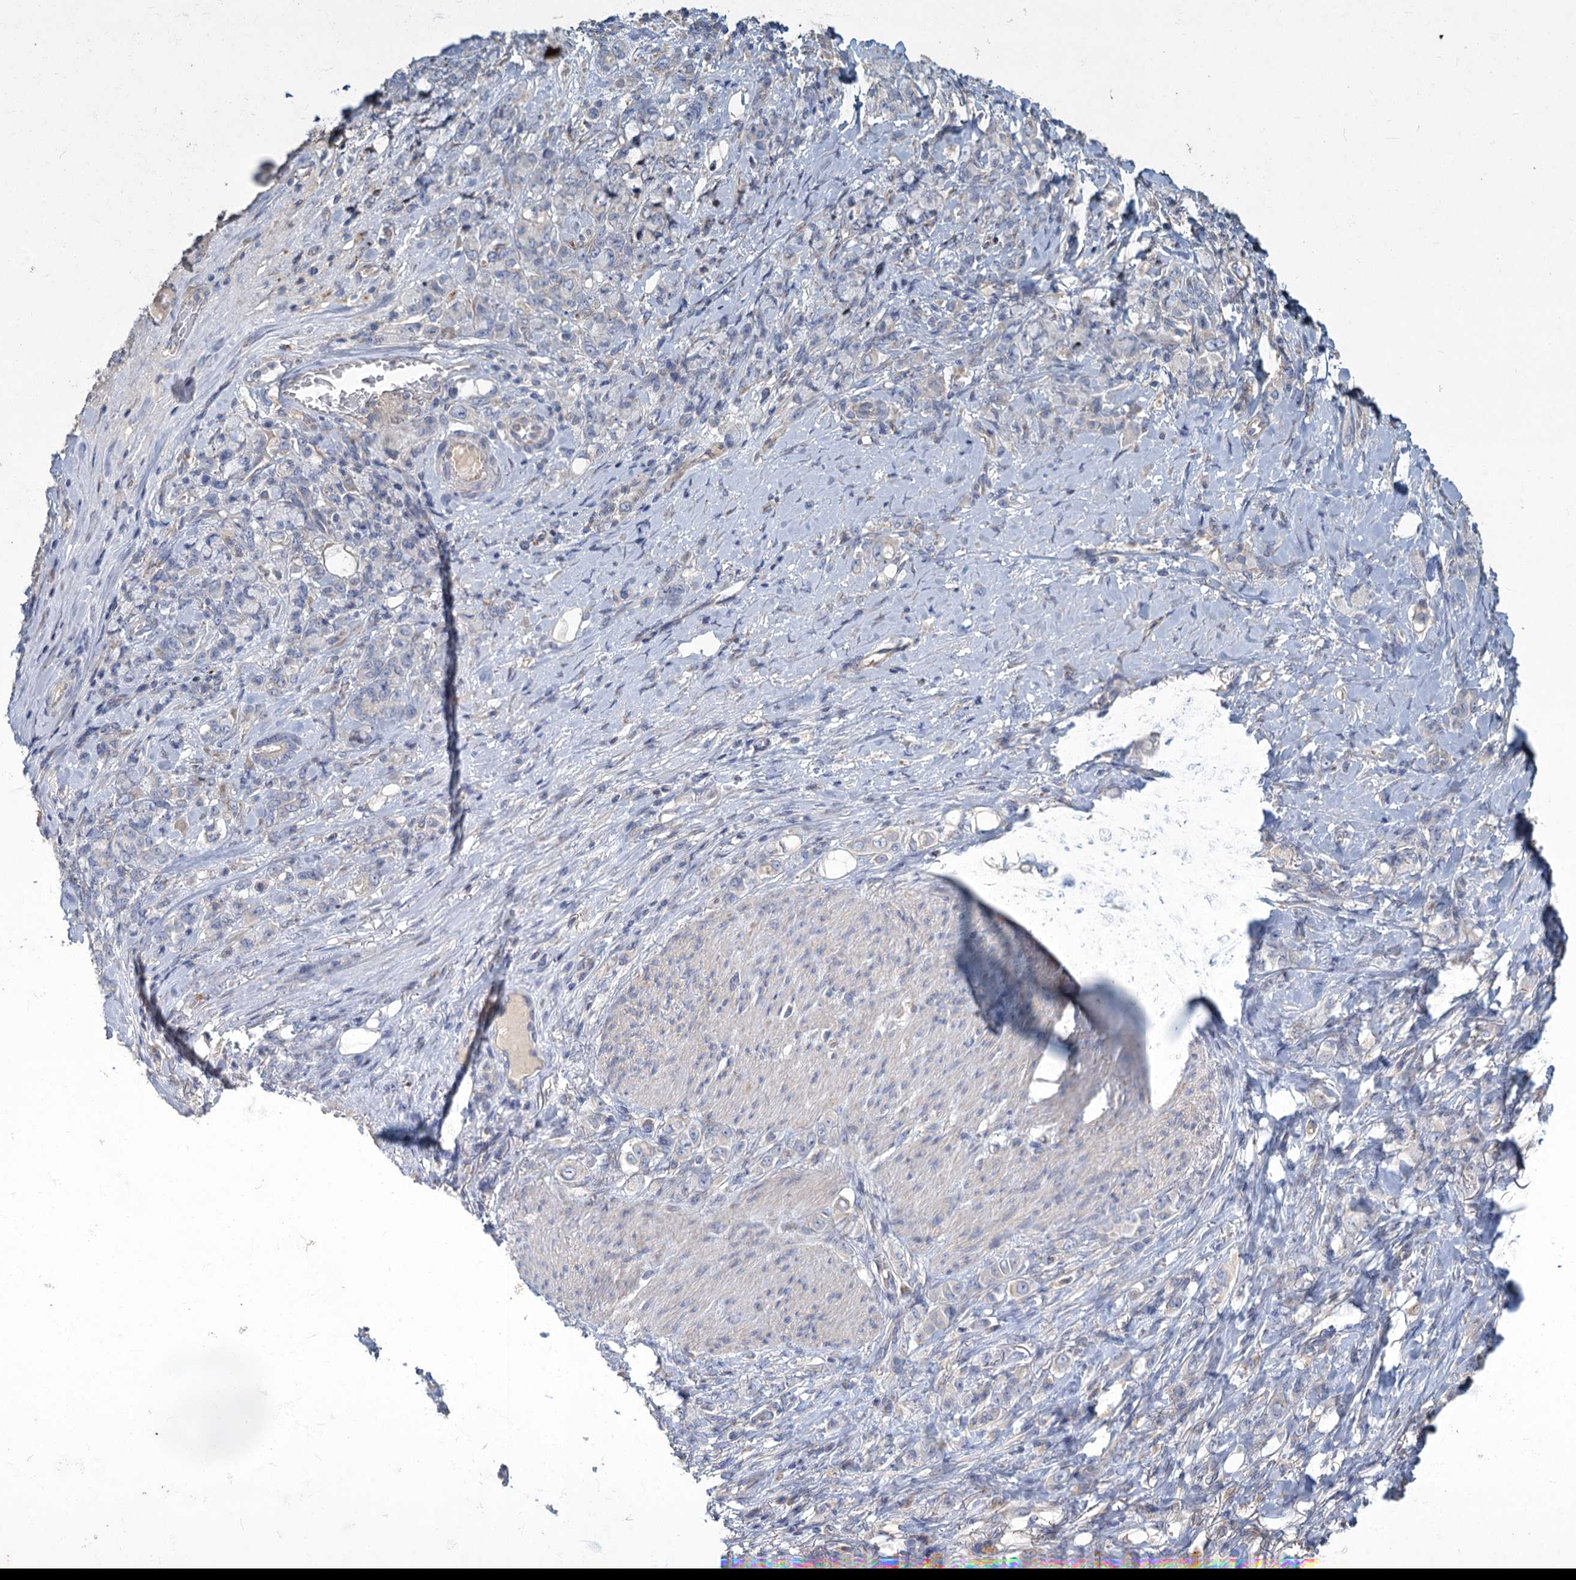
{"staining": {"intensity": "weak", "quantity": "<25%", "location": "cytoplasmic/membranous"}, "tissue": "stomach cancer", "cell_type": "Tumor cells", "image_type": "cancer", "snomed": [{"axis": "morphology", "description": "Adenocarcinoma, NOS"}, {"axis": "topography", "description": "Stomach"}], "caption": "High magnification brightfield microscopy of stomach cancer stained with DAB (brown) and counterstained with hematoxylin (blue): tumor cells show no significant positivity.", "gene": "HES2", "patient": {"sex": "female", "age": 79}}